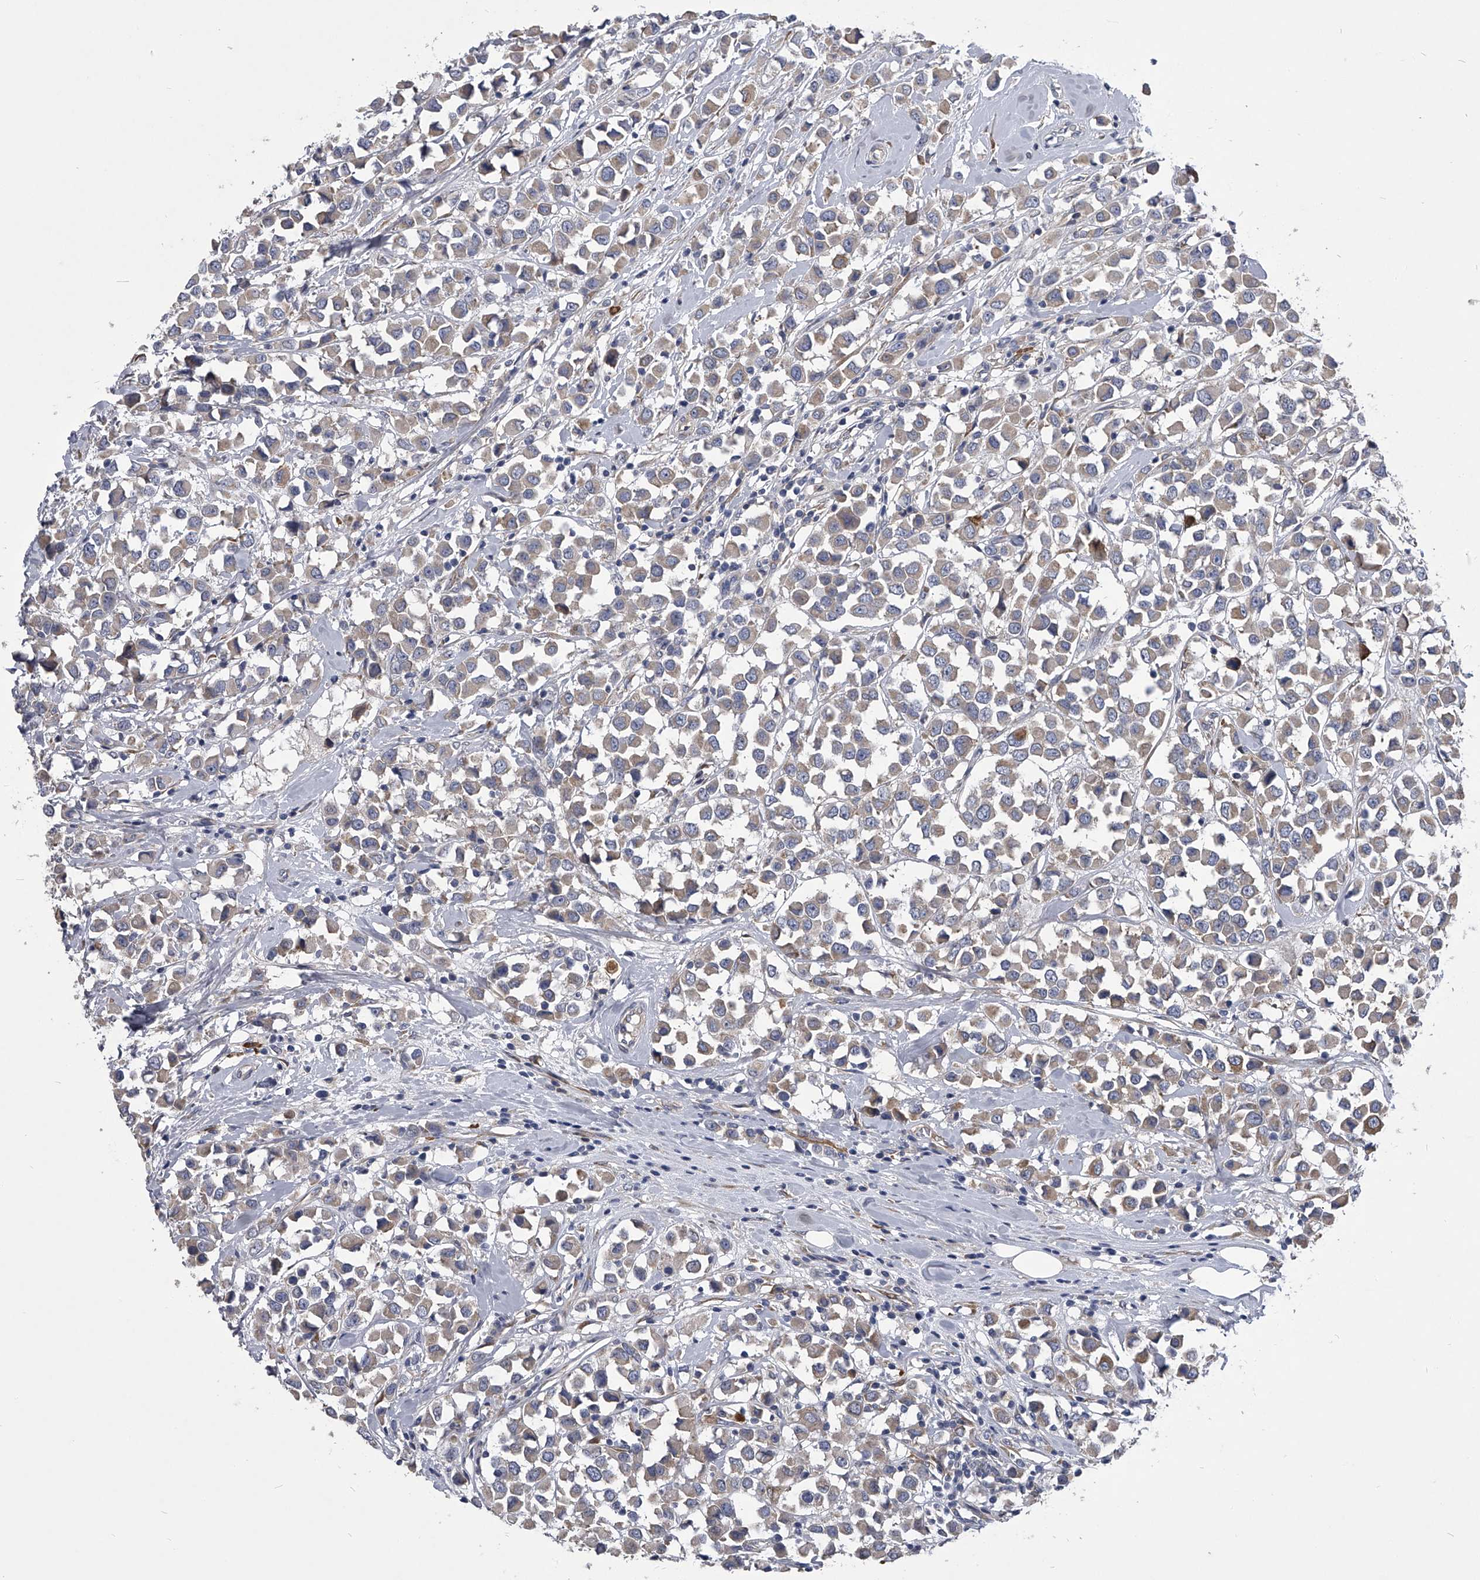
{"staining": {"intensity": "negative", "quantity": "none", "location": "none"}, "tissue": "breast cancer", "cell_type": "Tumor cells", "image_type": "cancer", "snomed": [{"axis": "morphology", "description": "Duct carcinoma"}, {"axis": "topography", "description": "Breast"}], "caption": "High power microscopy photomicrograph of an IHC image of breast cancer (infiltrating ductal carcinoma), revealing no significant staining in tumor cells. Brightfield microscopy of immunohistochemistry (IHC) stained with DAB (brown) and hematoxylin (blue), captured at high magnification.", "gene": "CCR4", "patient": {"sex": "female", "age": 61}}